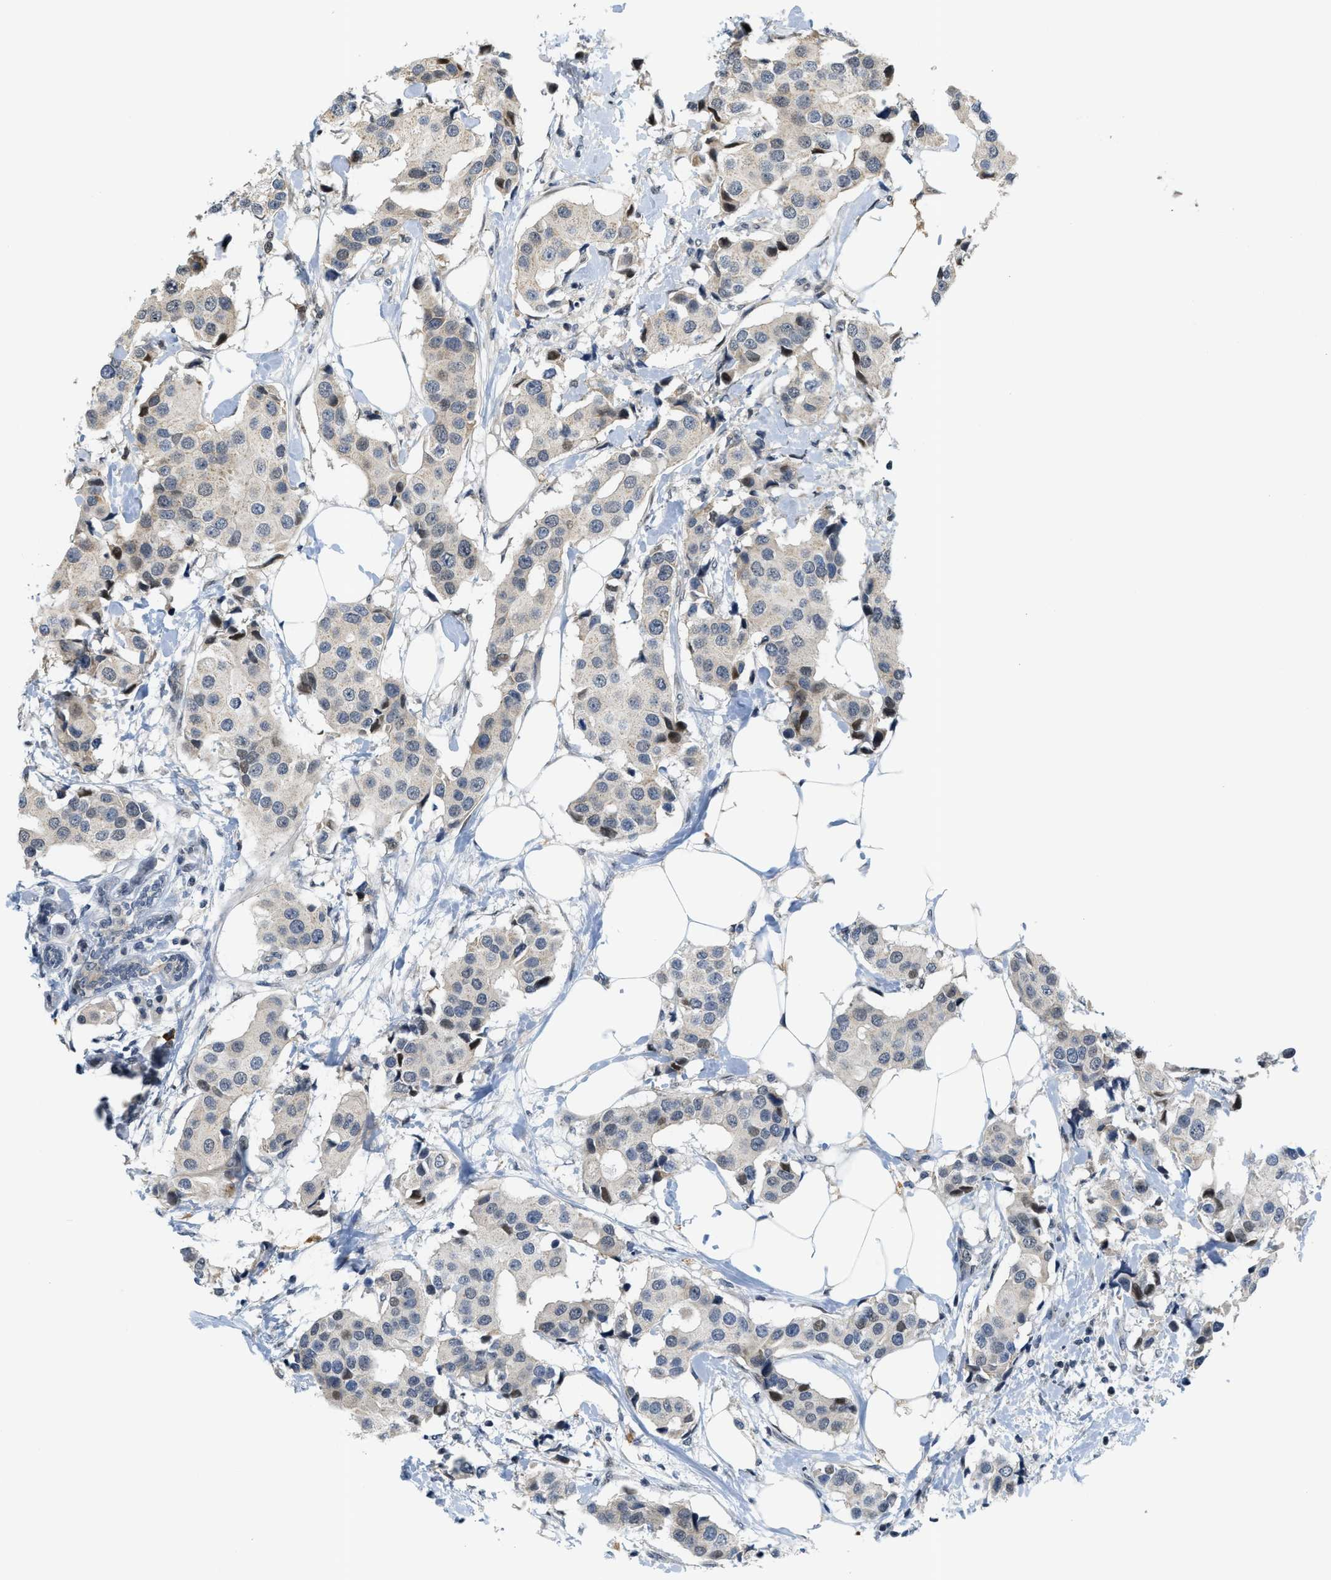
{"staining": {"intensity": "weak", "quantity": "<25%", "location": "cytoplasmic/membranous,nuclear"}, "tissue": "breast cancer", "cell_type": "Tumor cells", "image_type": "cancer", "snomed": [{"axis": "morphology", "description": "Normal tissue, NOS"}, {"axis": "morphology", "description": "Duct carcinoma"}, {"axis": "topography", "description": "Breast"}], "caption": "Immunohistochemistry (IHC) of breast cancer (invasive ductal carcinoma) shows no expression in tumor cells.", "gene": "KMT2A", "patient": {"sex": "female", "age": 39}}